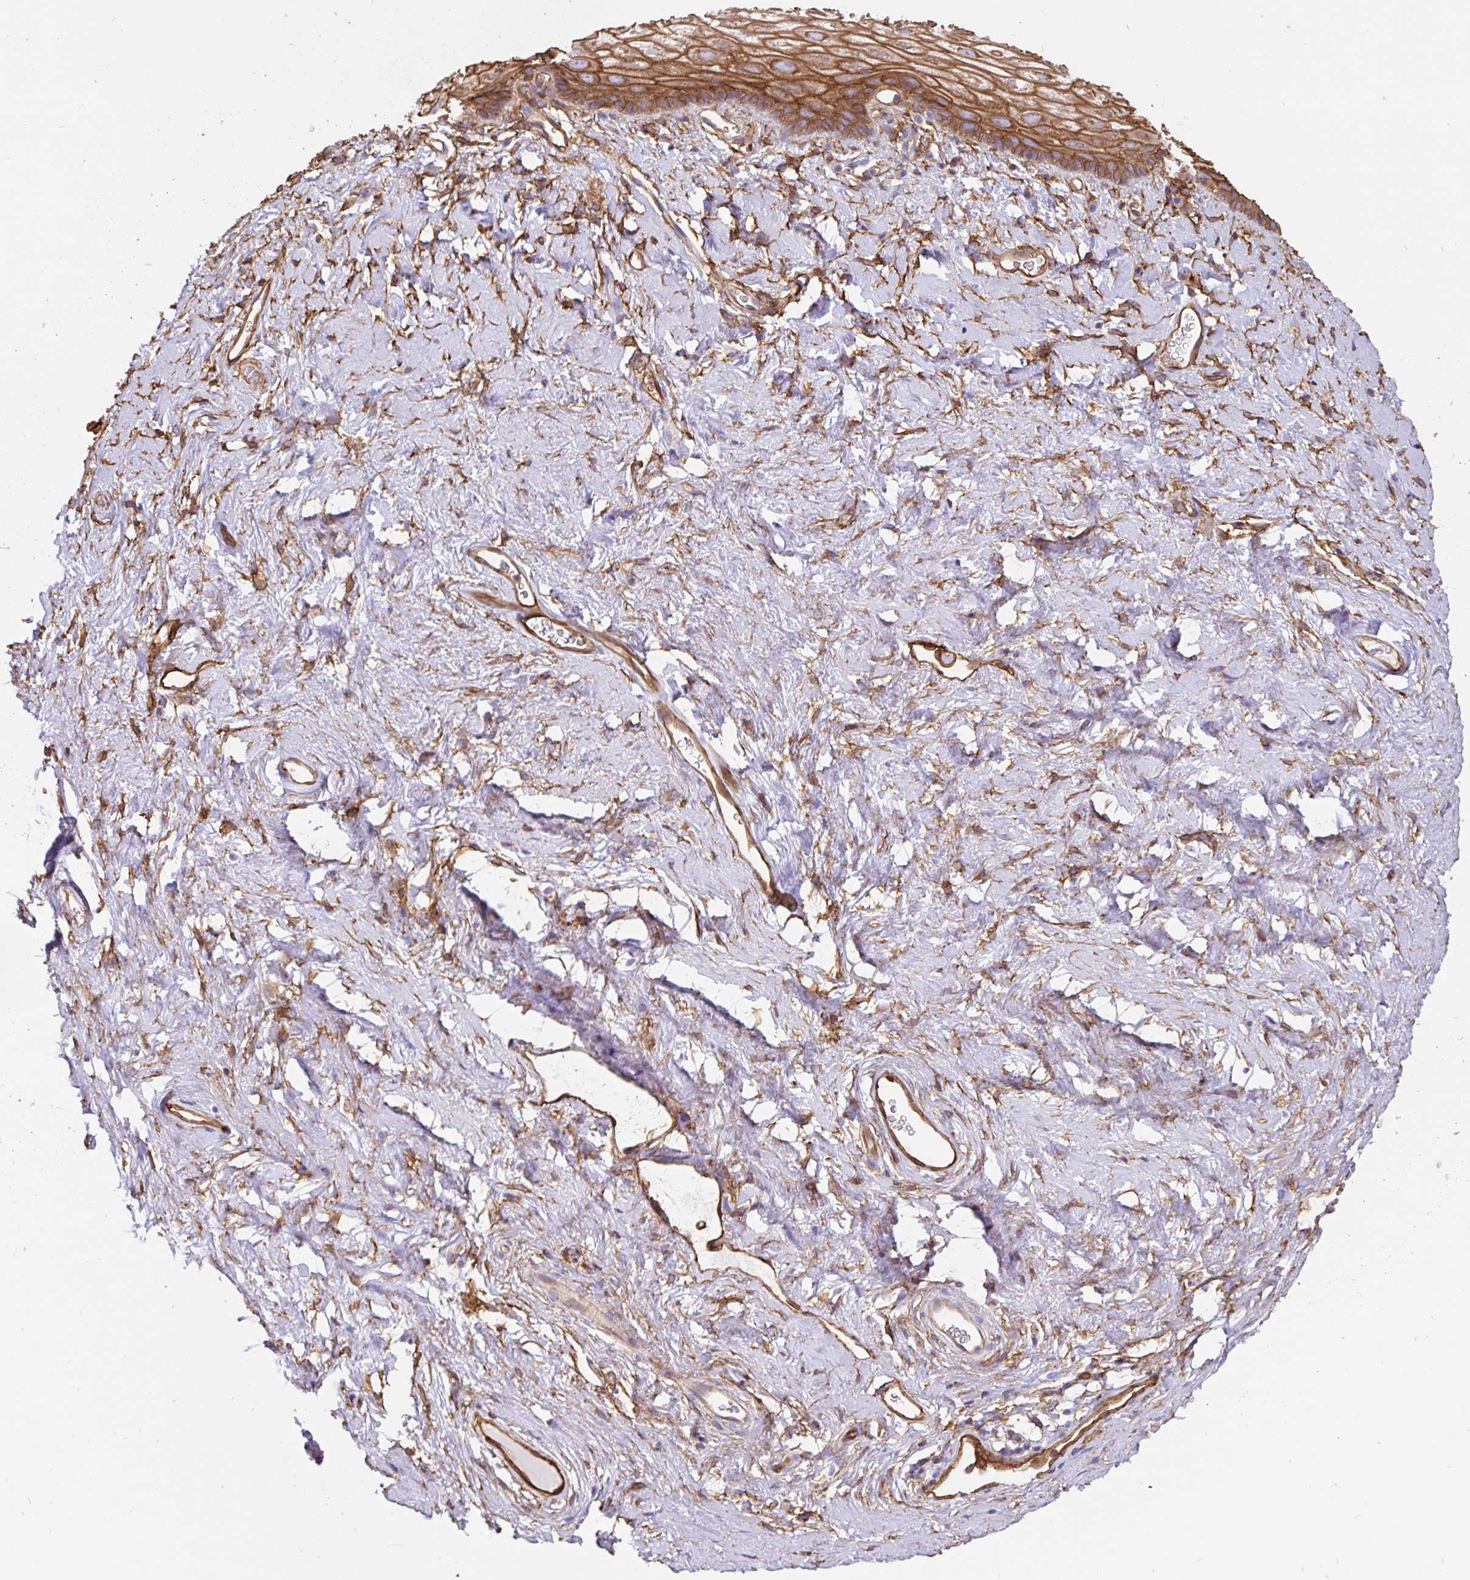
{"staining": {"intensity": "moderate", "quantity": ">75%", "location": "cytoplasmic/membranous"}, "tissue": "vagina", "cell_type": "Squamous epithelial cells", "image_type": "normal", "snomed": [{"axis": "morphology", "description": "Normal tissue, NOS"}, {"axis": "morphology", "description": "Adenocarcinoma, NOS"}, {"axis": "topography", "description": "Rectum"}, {"axis": "topography", "description": "Vagina"}, {"axis": "topography", "description": "Peripheral nerve tissue"}], "caption": "IHC image of normal vagina: human vagina stained using immunohistochemistry displays medium levels of moderate protein expression localized specifically in the cytoplasmic/membranous of squamous epithelial cells, appearing as a cytoplasmic/membranous brown color.", "gene": "ANXA2", "patient": {"sex": "female", "age": 71}}